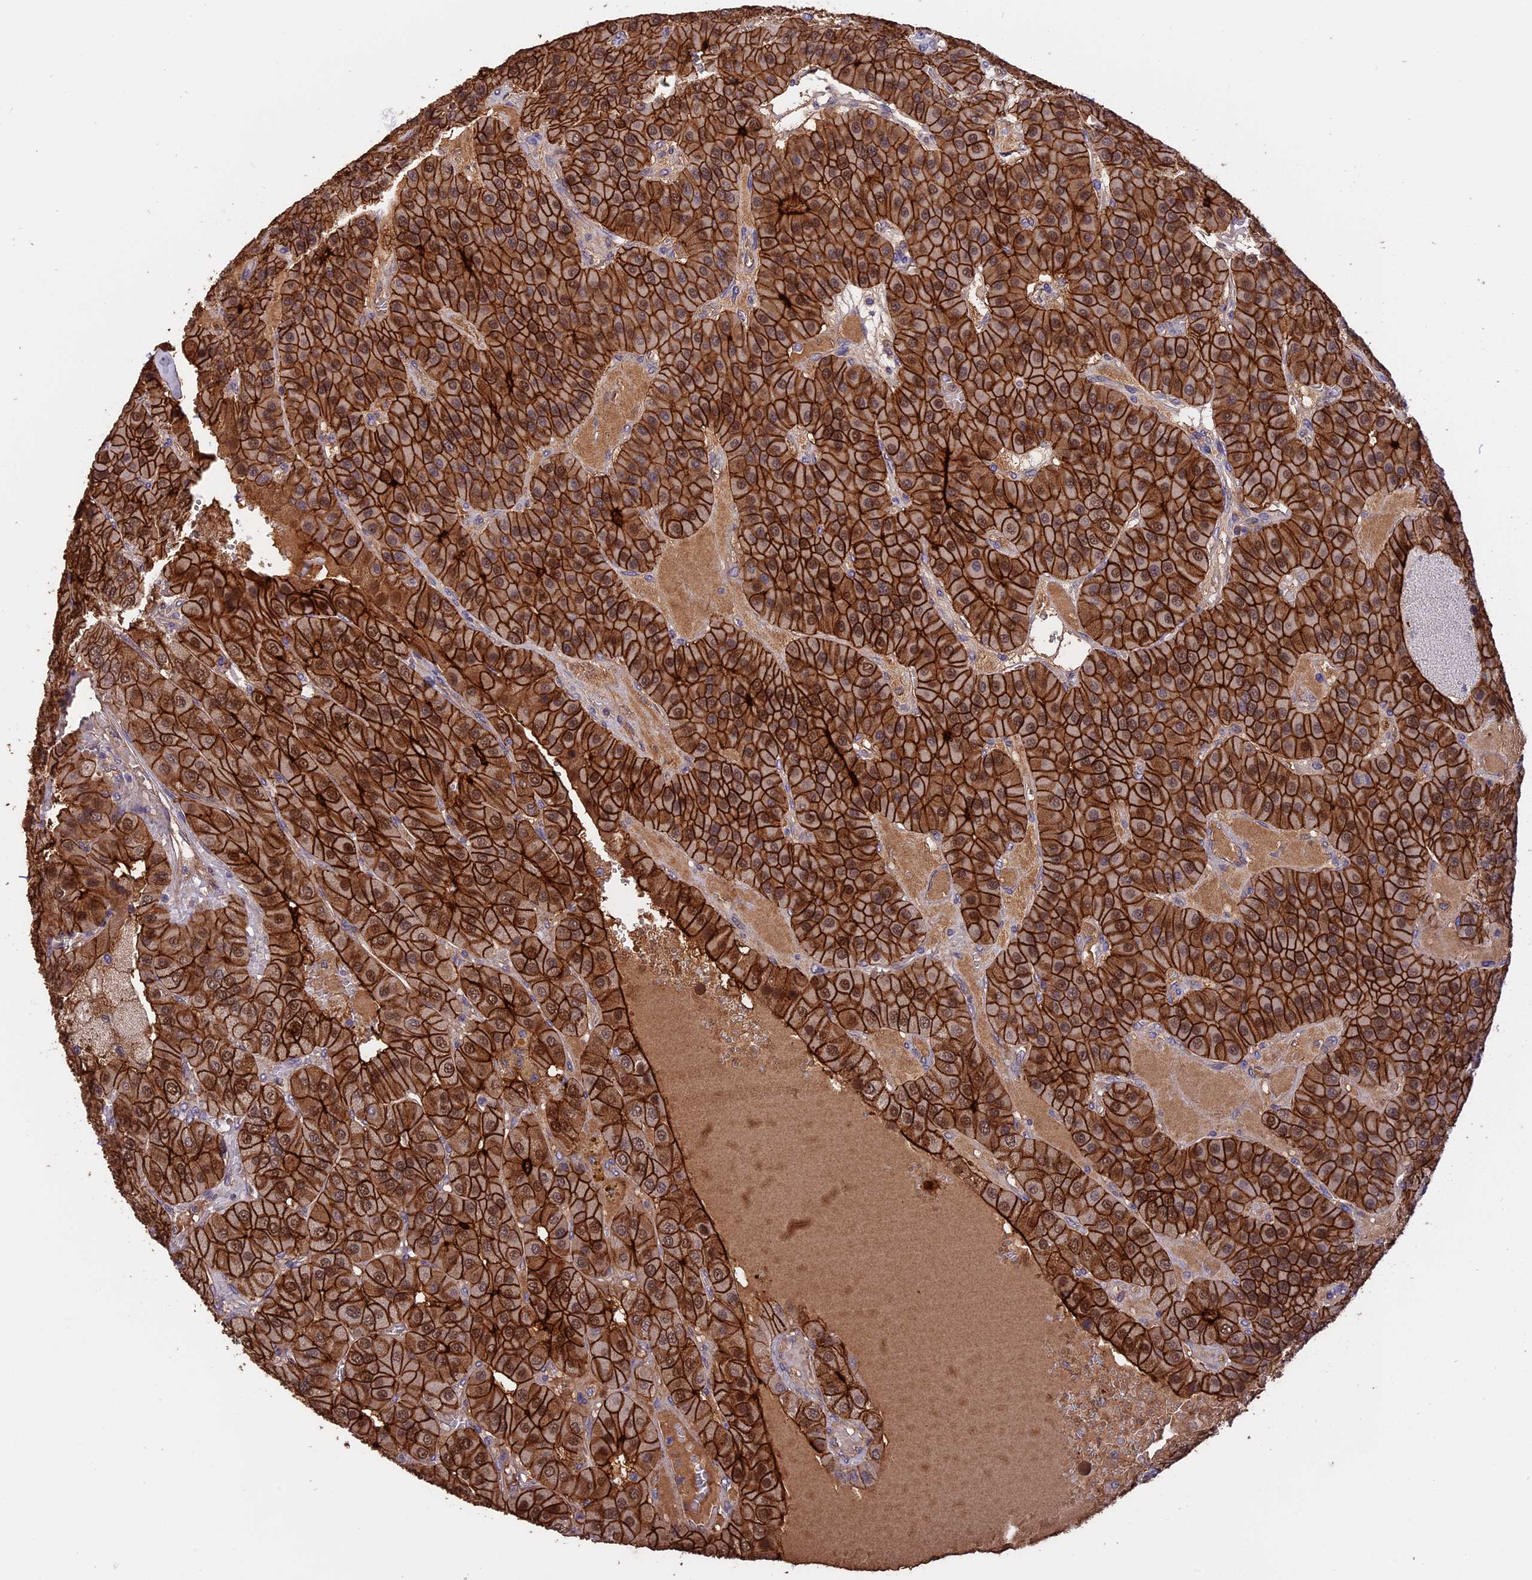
{"staining": {"intensity": "strong", "quantity": ">75%", "location": "cytoplasmic/membranous,nuclear"}, "tissue": "parathyroid gland", "cell_type": "Glandular cells", "image_type": "normal", "snomed": [{"axis": "morphology", "description": "Normal tissue, NOS"}, {"axis": "morphology", "description": "Adenoma, NOS"}, {"axis": "topography", "description": "Parathyroid gland"}], "caption": "Parathyroid gland stained for a protein (brown) shows strong cytoplasmic/membranous,nuclear positive positivity in about >75% of glandular cells.", "gene": "RASAL1", "patient": {"sex": "female", "age": 86}}